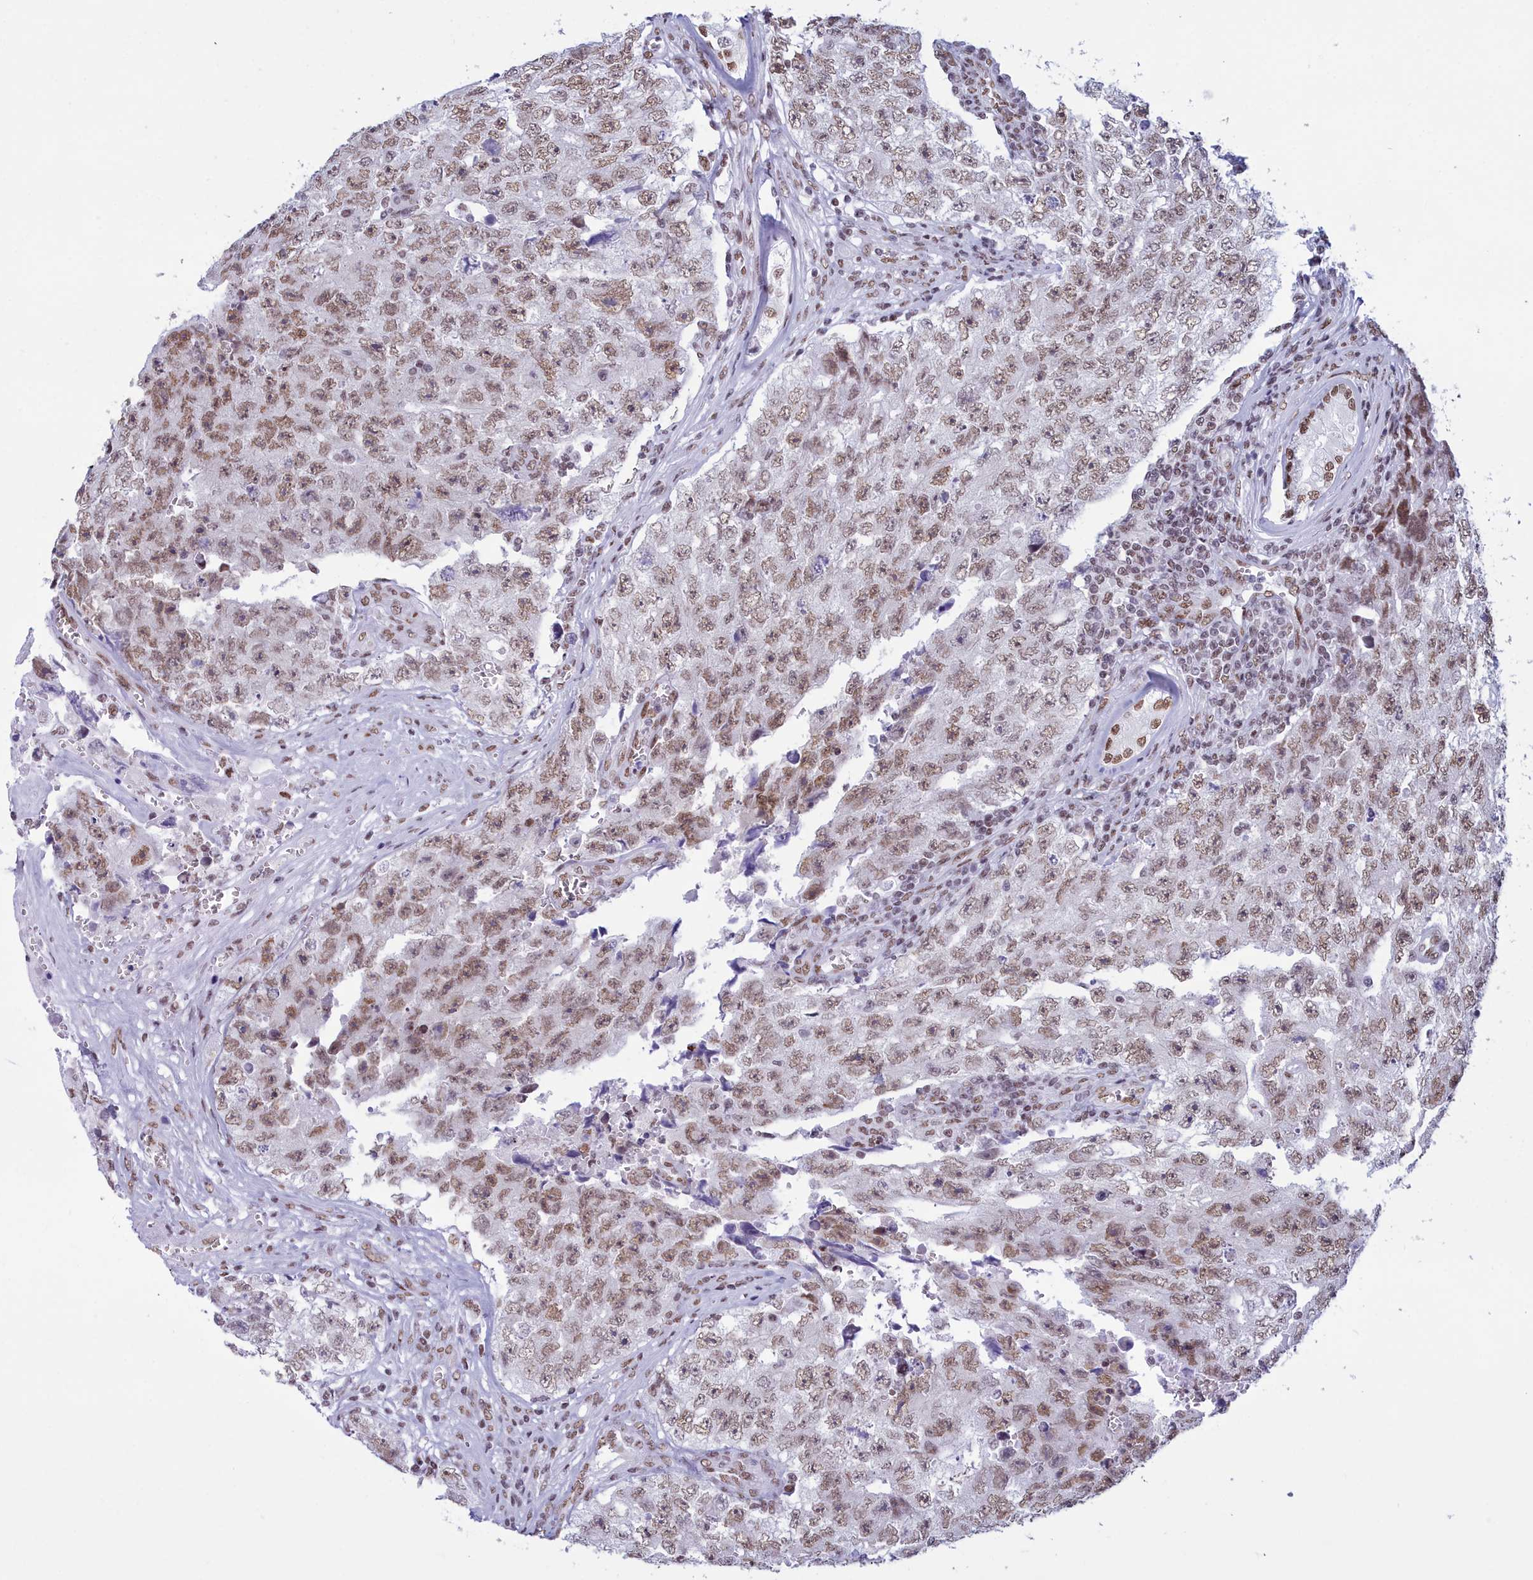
{"staining": {"intensity": "moderate", "quantity": ">75%", "location": "nuclear"}, "tissue": "testis cancer", "cell_type": "Tumor cells", "image_type": "cancer", "snomed": [{"axis": "morphology", "description": "Carcinoma, Embryonal, NOS"}, {"axis": "topography", "description": "Testis"}], "caption": "Moderate nuclear staining for a protein is appreciated in approximately >75% of tumor cells of embryonal carcinoma (testis) using immunohistochemistry (IHC).", "gene": "CDC26", "patient": {"sex": "male", "age": 17}}